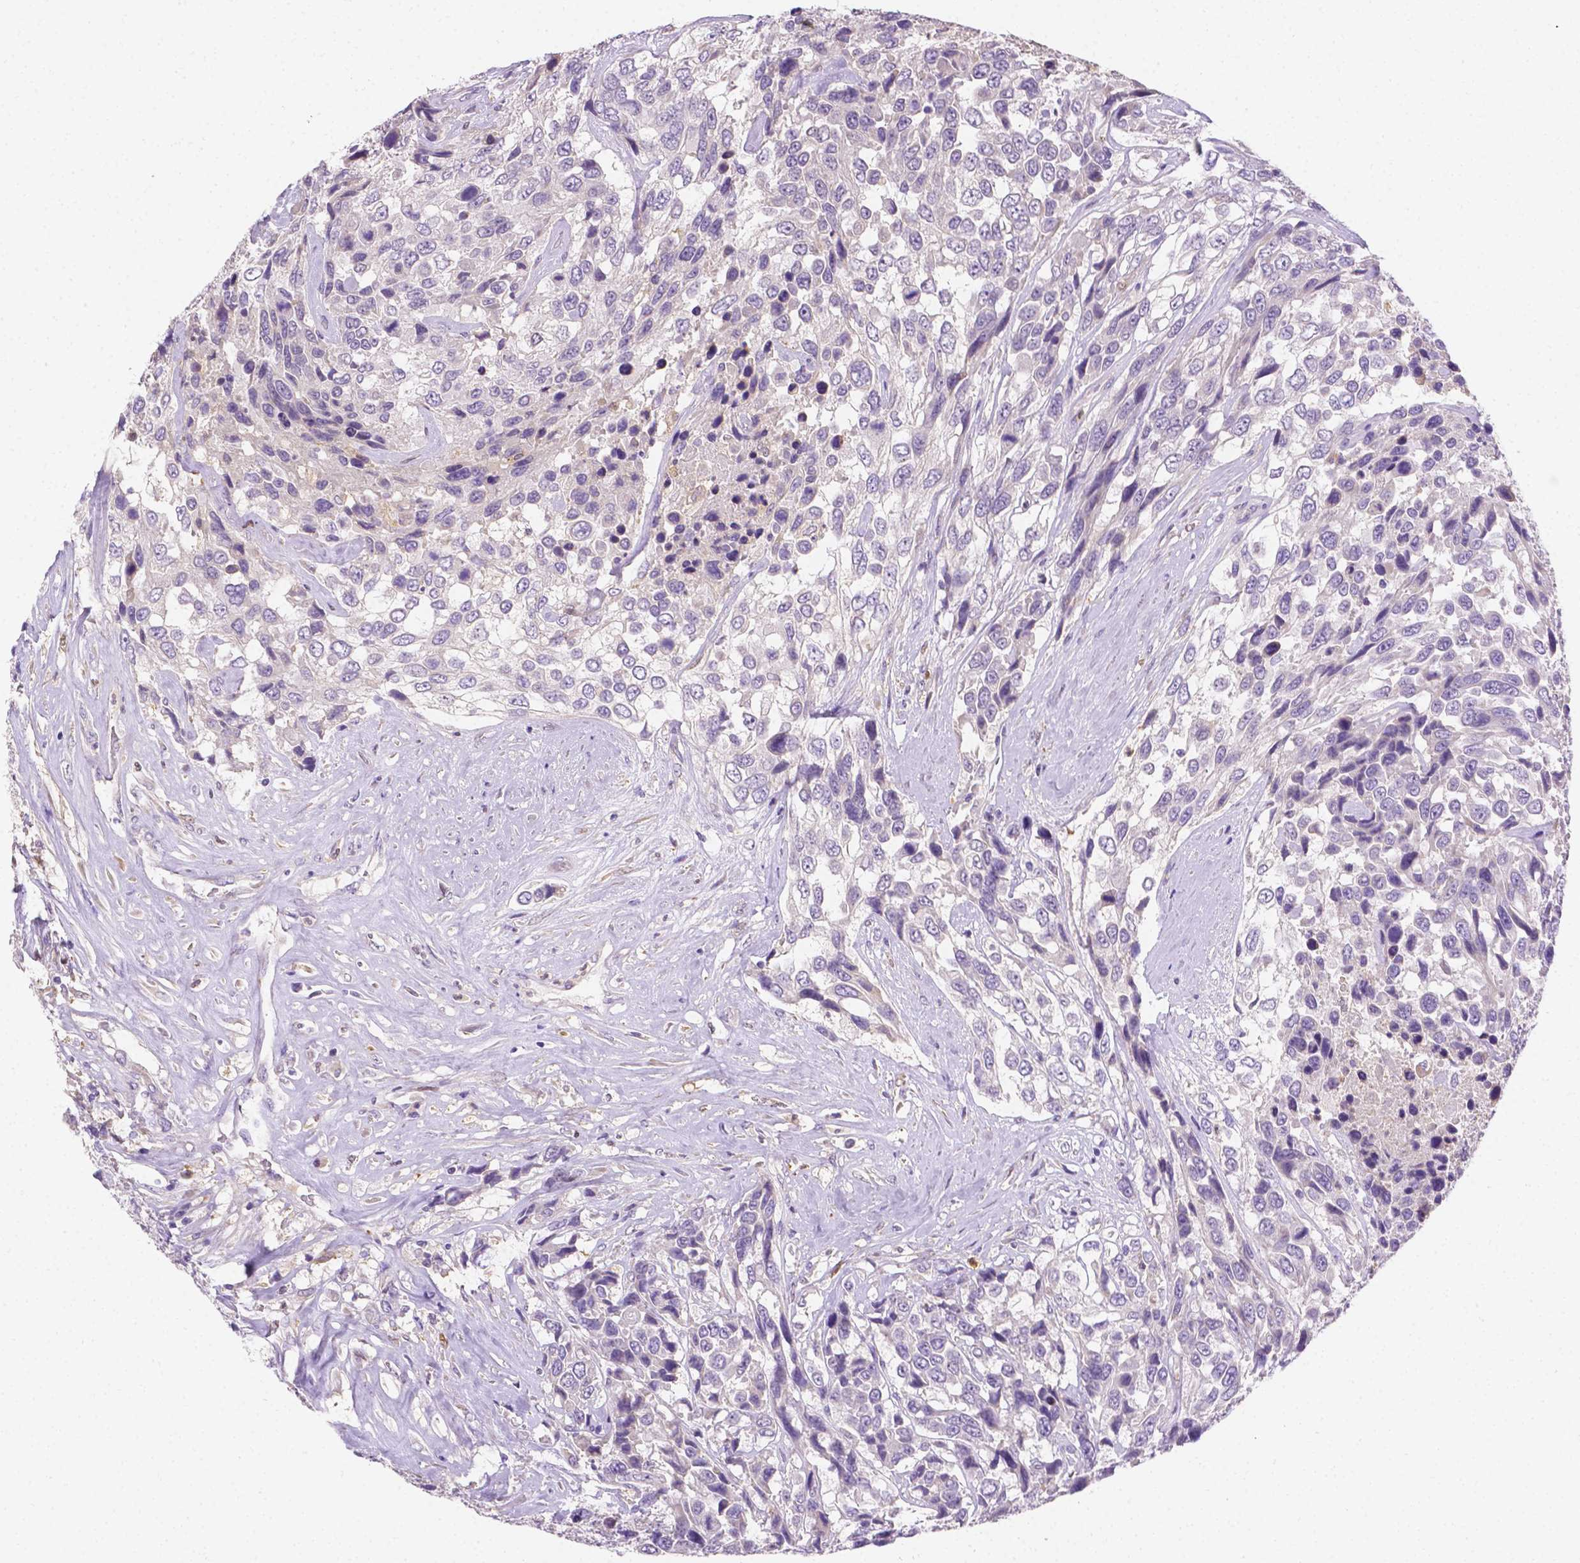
{"staining": {"intensity": "negative", "quantity": "none", "location": "none"}, "tissue": "urothelial cancer", "cell_type": "Tumor cells", "image_type": "cancer", "snomed": [{"axis": "morphology", "description": "Urothelial carcinoma, High grade"}, {"axis": "topography", "description": "Urinary bladder"}], "caption": "Urothelial cancer was stained to show a protein in brown. There is no significant staining in tumor cells.", "gene": "NXPH2", "patient": {"sex": "female", "age": 70}}